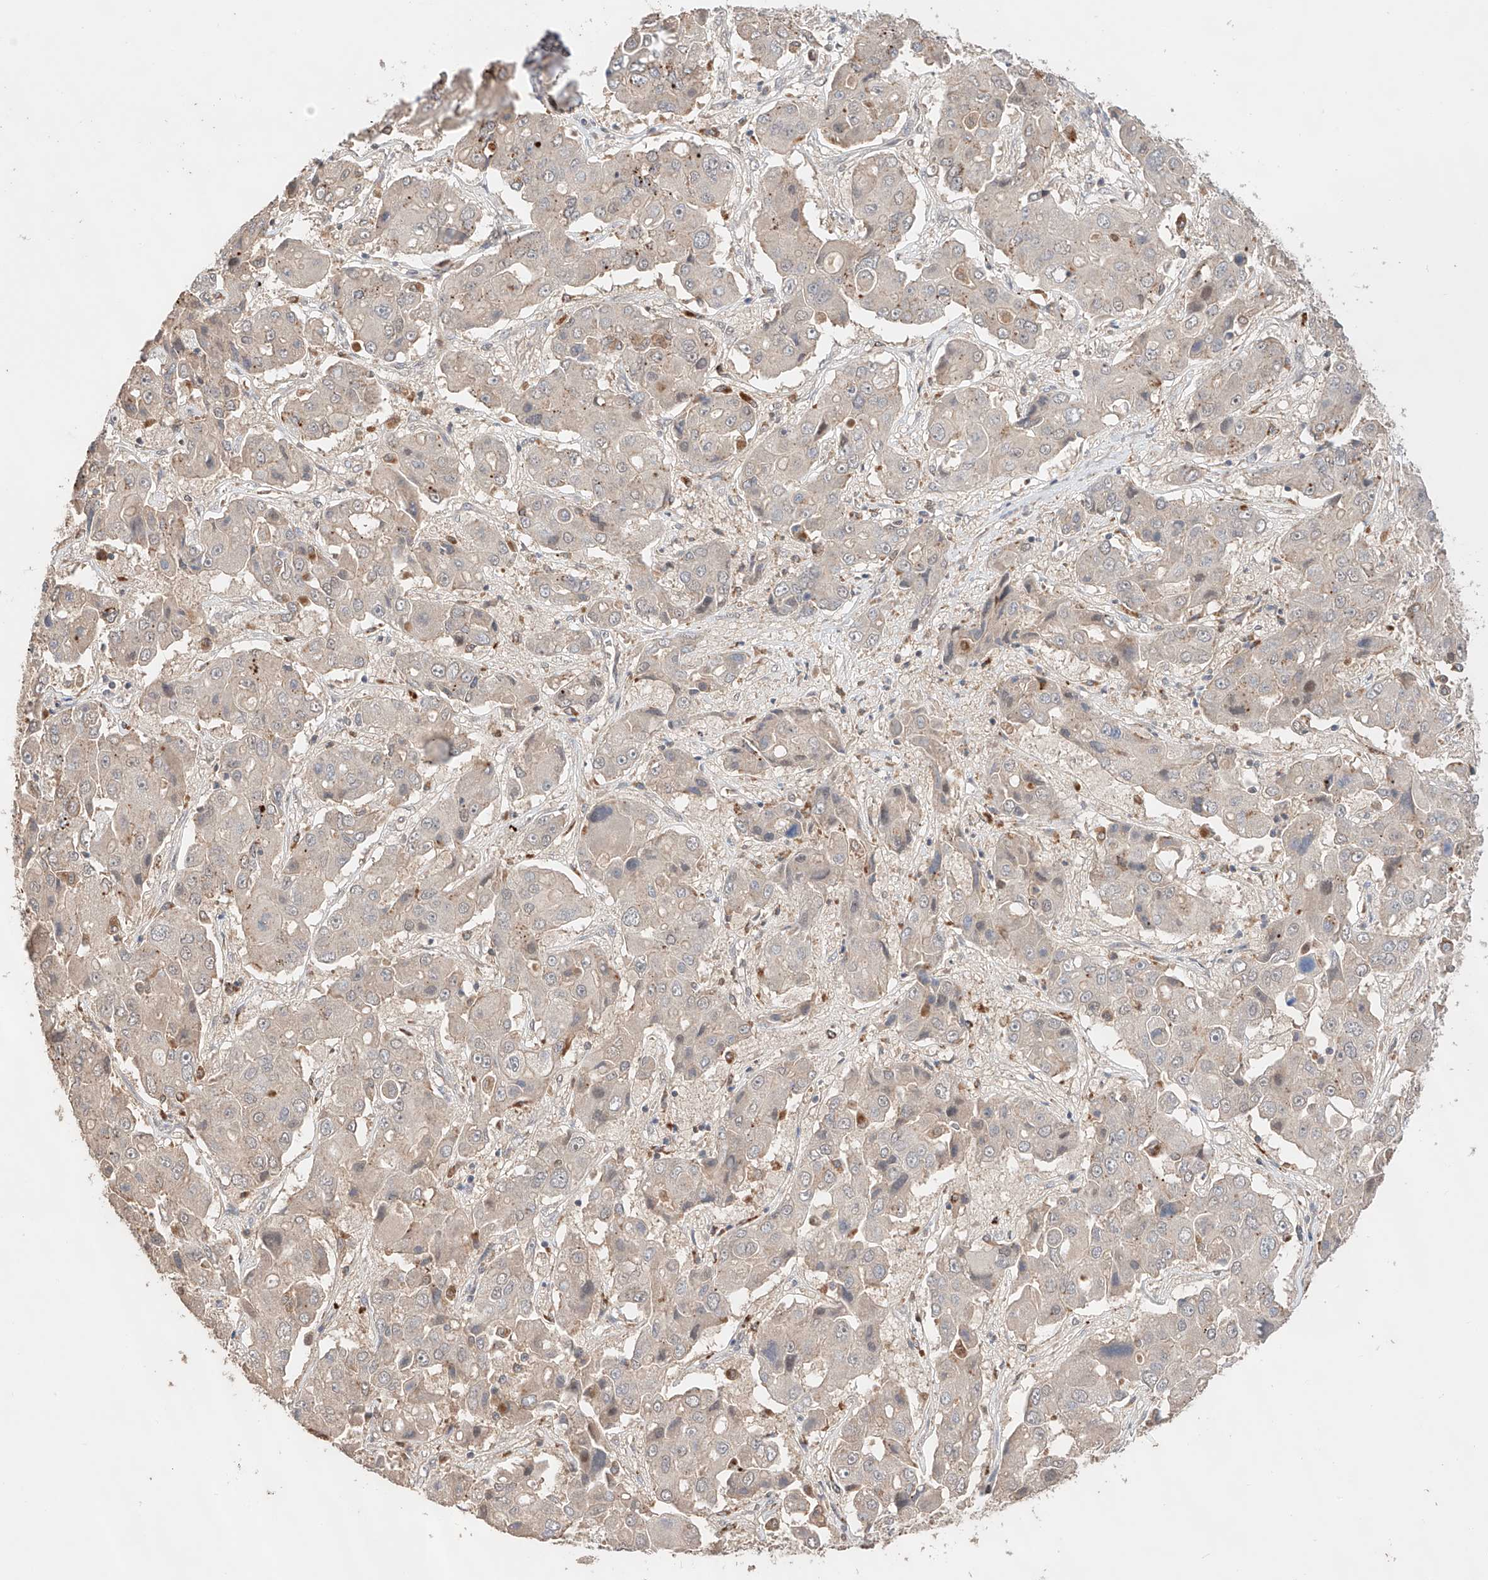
{"staining": {"intensity": "negative", "quantity": "none", "location": "none"}, "tissue": "liver cancer", "cell_type": "Tumor cells", "image_type": "cancer", "snomed": [{"axis": "morphology", "description": "Cholangiocarcinoma"}, {"axis": "topography", "description": "Liver"}], "caption": "A high-resolution photomicrograph shows immunohistochemistry (IHC) staining of liver cancer (cholangiocarcinoma), which shows no significant expression in tumor cells.", "gene": "ZFHX2", "patient": {"sex": "male", "age": 67}}